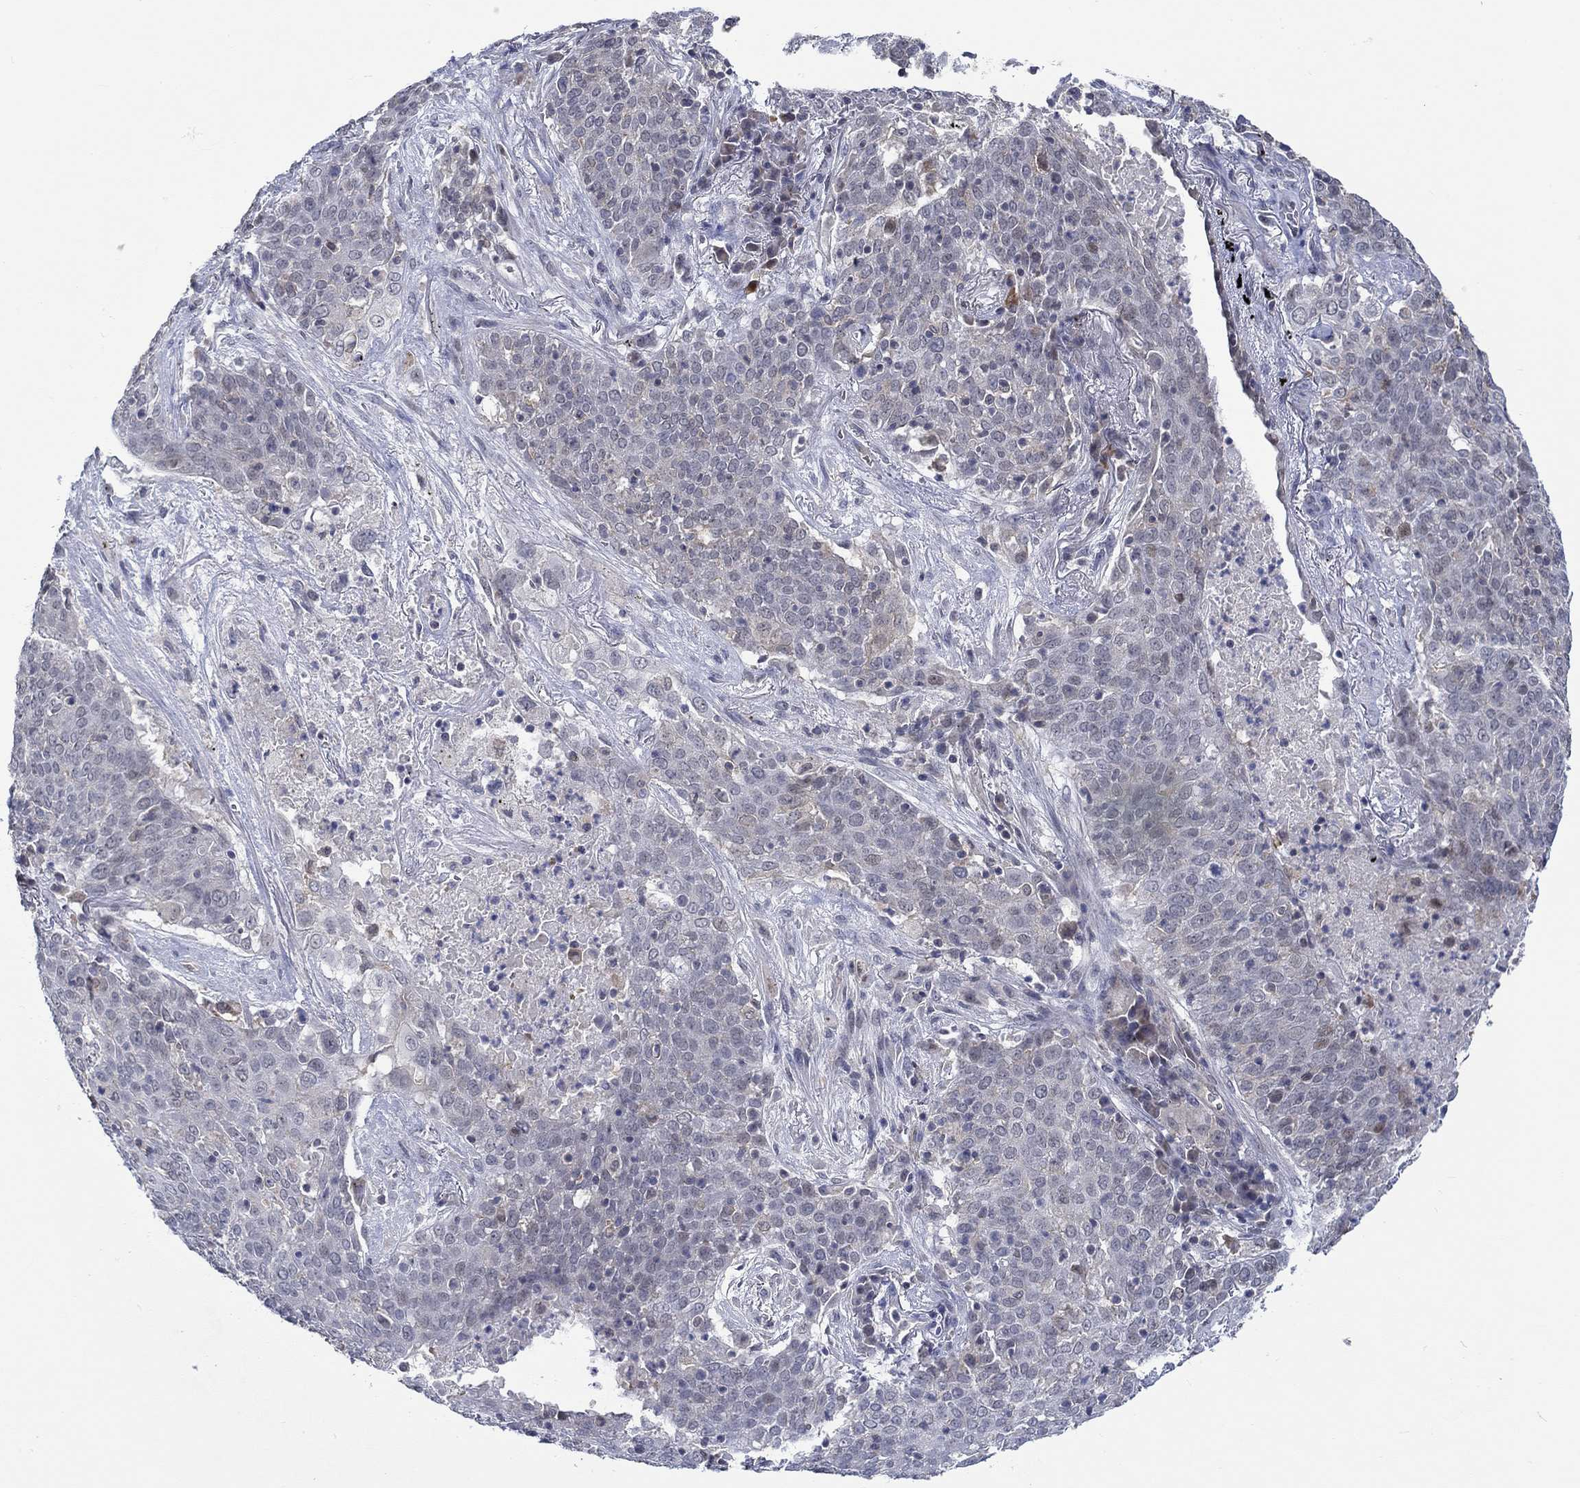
{"staining": {"intensity": "weak", "quantity": "<25%", "location": "cytoplasmic/membranous"}, "tissue": "lung cancer", "cell_type": "Tumor cells", "image_type": "cancer", "snomed": [{"axis": "morphology", "description": "Squamous cell carcinoma, NOS"}, {"axis": "topography", "description": "Lung"}], "caption": "The immunohistochemistry (IHC) micrograph has no significant positivity in tumor cells of lung cancer tissue. The staining is performed using DAB (3,3'-diaminobenzidine) brown chromogen with nuclei counter-stained in using hematoxylin.", "gene": "WASF1", "patient": {"sex": "male", "age": 82}}